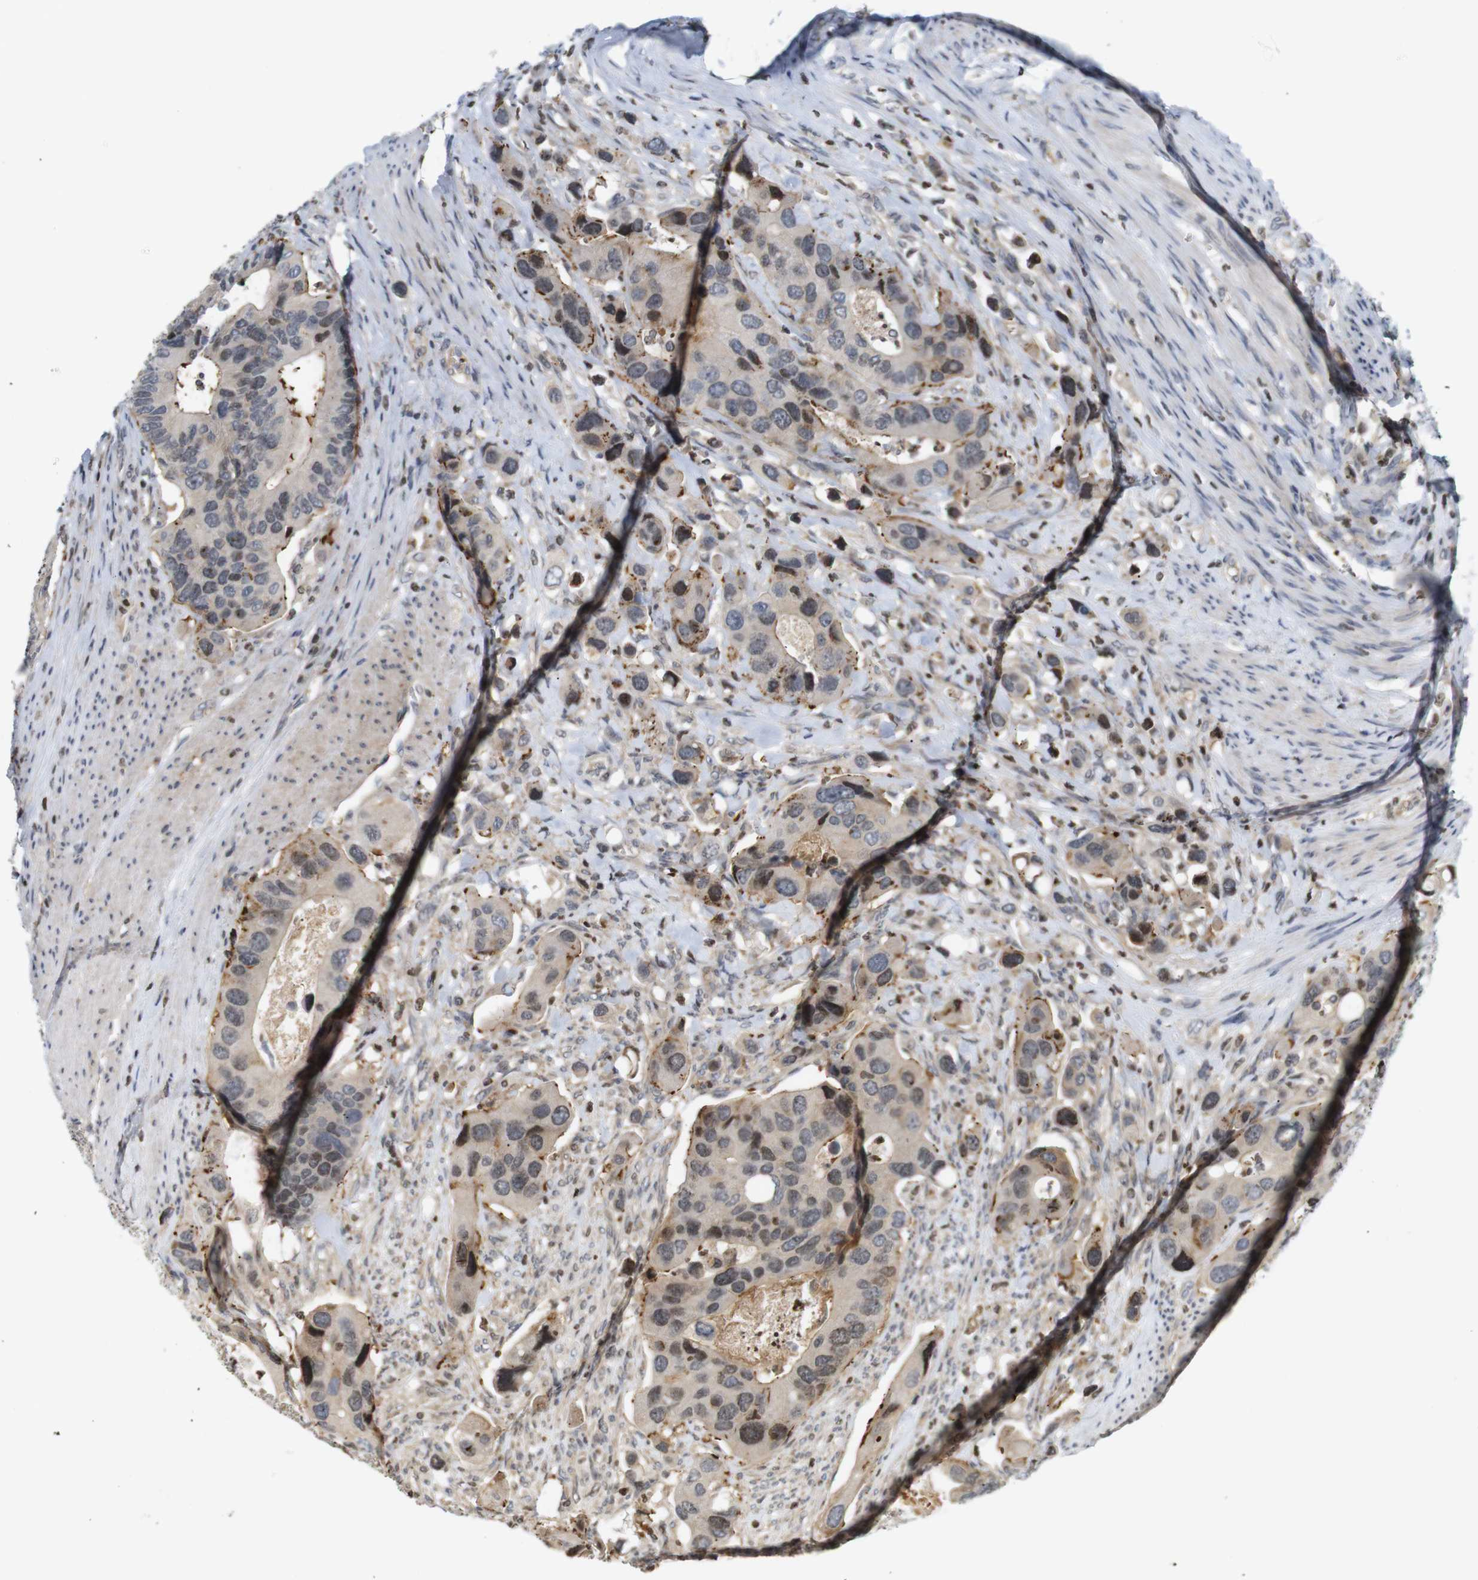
{"staining": {"intensity": "weak", "quantity": "<25%", "location": "cytoplasmic/membranous,nuclear"}, "tissue": "colorectal cancer", "cell_type": "Tumor cells", "image_type": "cancer", "snomed": [{"axis": "morphology", "description": "Adenocarcinoma, NOS"}, {"axis": "topography", "description": "Rectum"}], "caption": "Immunohistochemistry (IHC) histopathology image of neoplastic tissue: colorectal cancer stained with DAB exhibits no significant protein positivity in tumor cells. (DAB (3,3'-diaminobenzidine) IHC visualized using brightfield microscopy, high magnification).", "gene": "MBD1", "patient": {"sex": "female", "age": 57}}